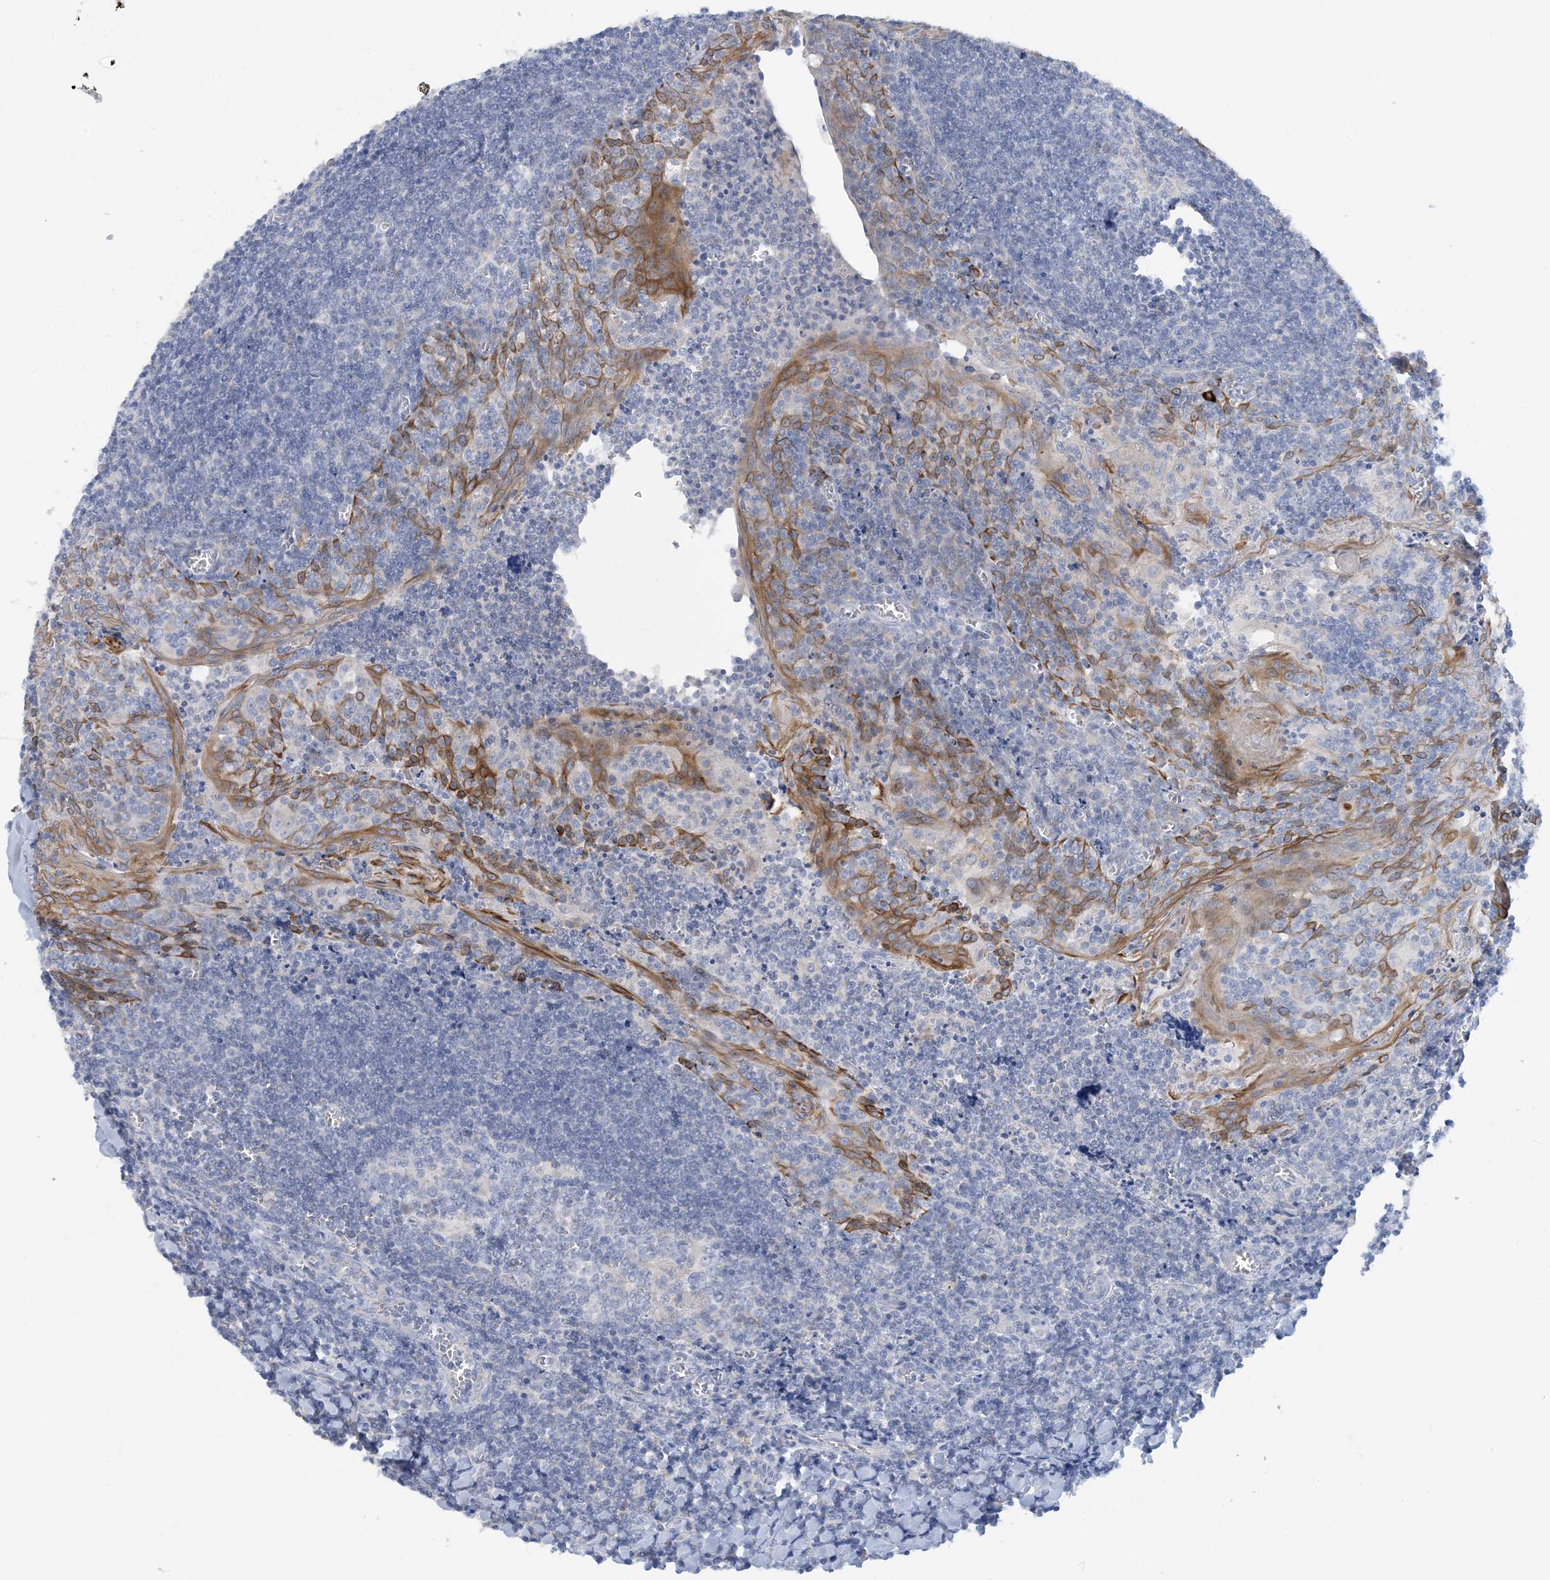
{"staining": {"intensity": "negative", "quantity": "none", "location": "none"}, "tissue": "tonsil", "cell_type": "Germinal center cells", "image_type": "normal", "snomed": [{"axis": "morphology", "description": "Normal tissue, NOS"}, {"axis": "topography", "description": "Tonsil"}], "caption": "Protein analysis of normal tonsil displays no significant positivity in germinal center cells. The staining is performed using DAB (3,3'-diaminobenzidine) brown chromogen with nuclei counter-stained in using hematoxylin.", "gene": "ZCCHC12", "patient": {"sex": "male", "age": 27}}